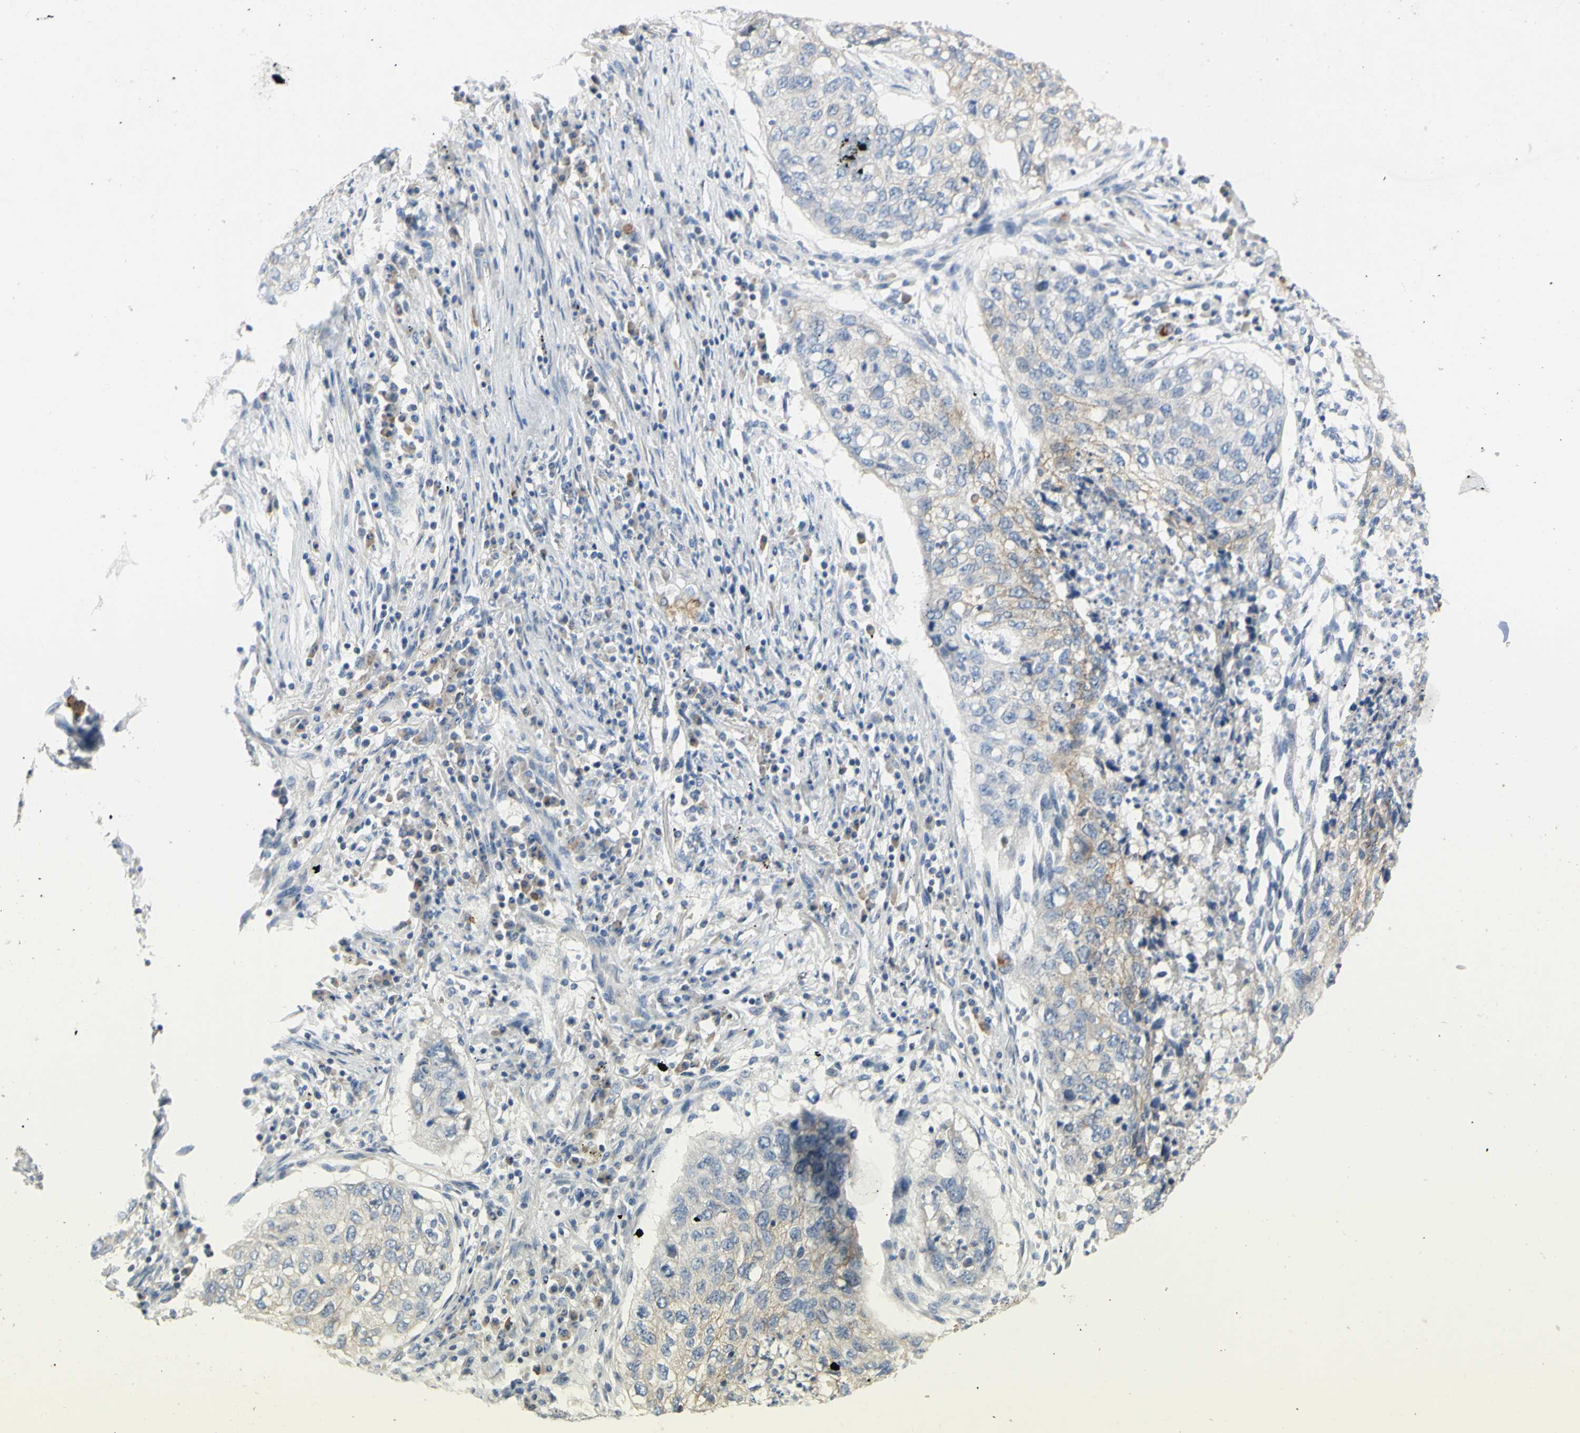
{"staining": {"intensity": "weak", "quantity": ">75%", "location": "cytoplasmic/membranous"}, "tissue": "lung cancer", "cell_type": "Tumor cells", "image_type": "cancer", "snomed": [{"axis": "morphology", "description": "Squamous cell carcinoma, NOS"}, {"axis": "topography", "description": "Lung"}], "caption": "IHC staining of lung cancer, which exhibits low levels of weak cytoplasmic/membranous staining in approximately >75% of tumor cells indicating weak cytoplasmic/membranous protein positivity. The staining was performed using DAB (brown) for protein detection and nuclei were counterstained in hematoxylin (blue).", "gene": "MUC1", "patient": {"sex": "female", "age": 63}}